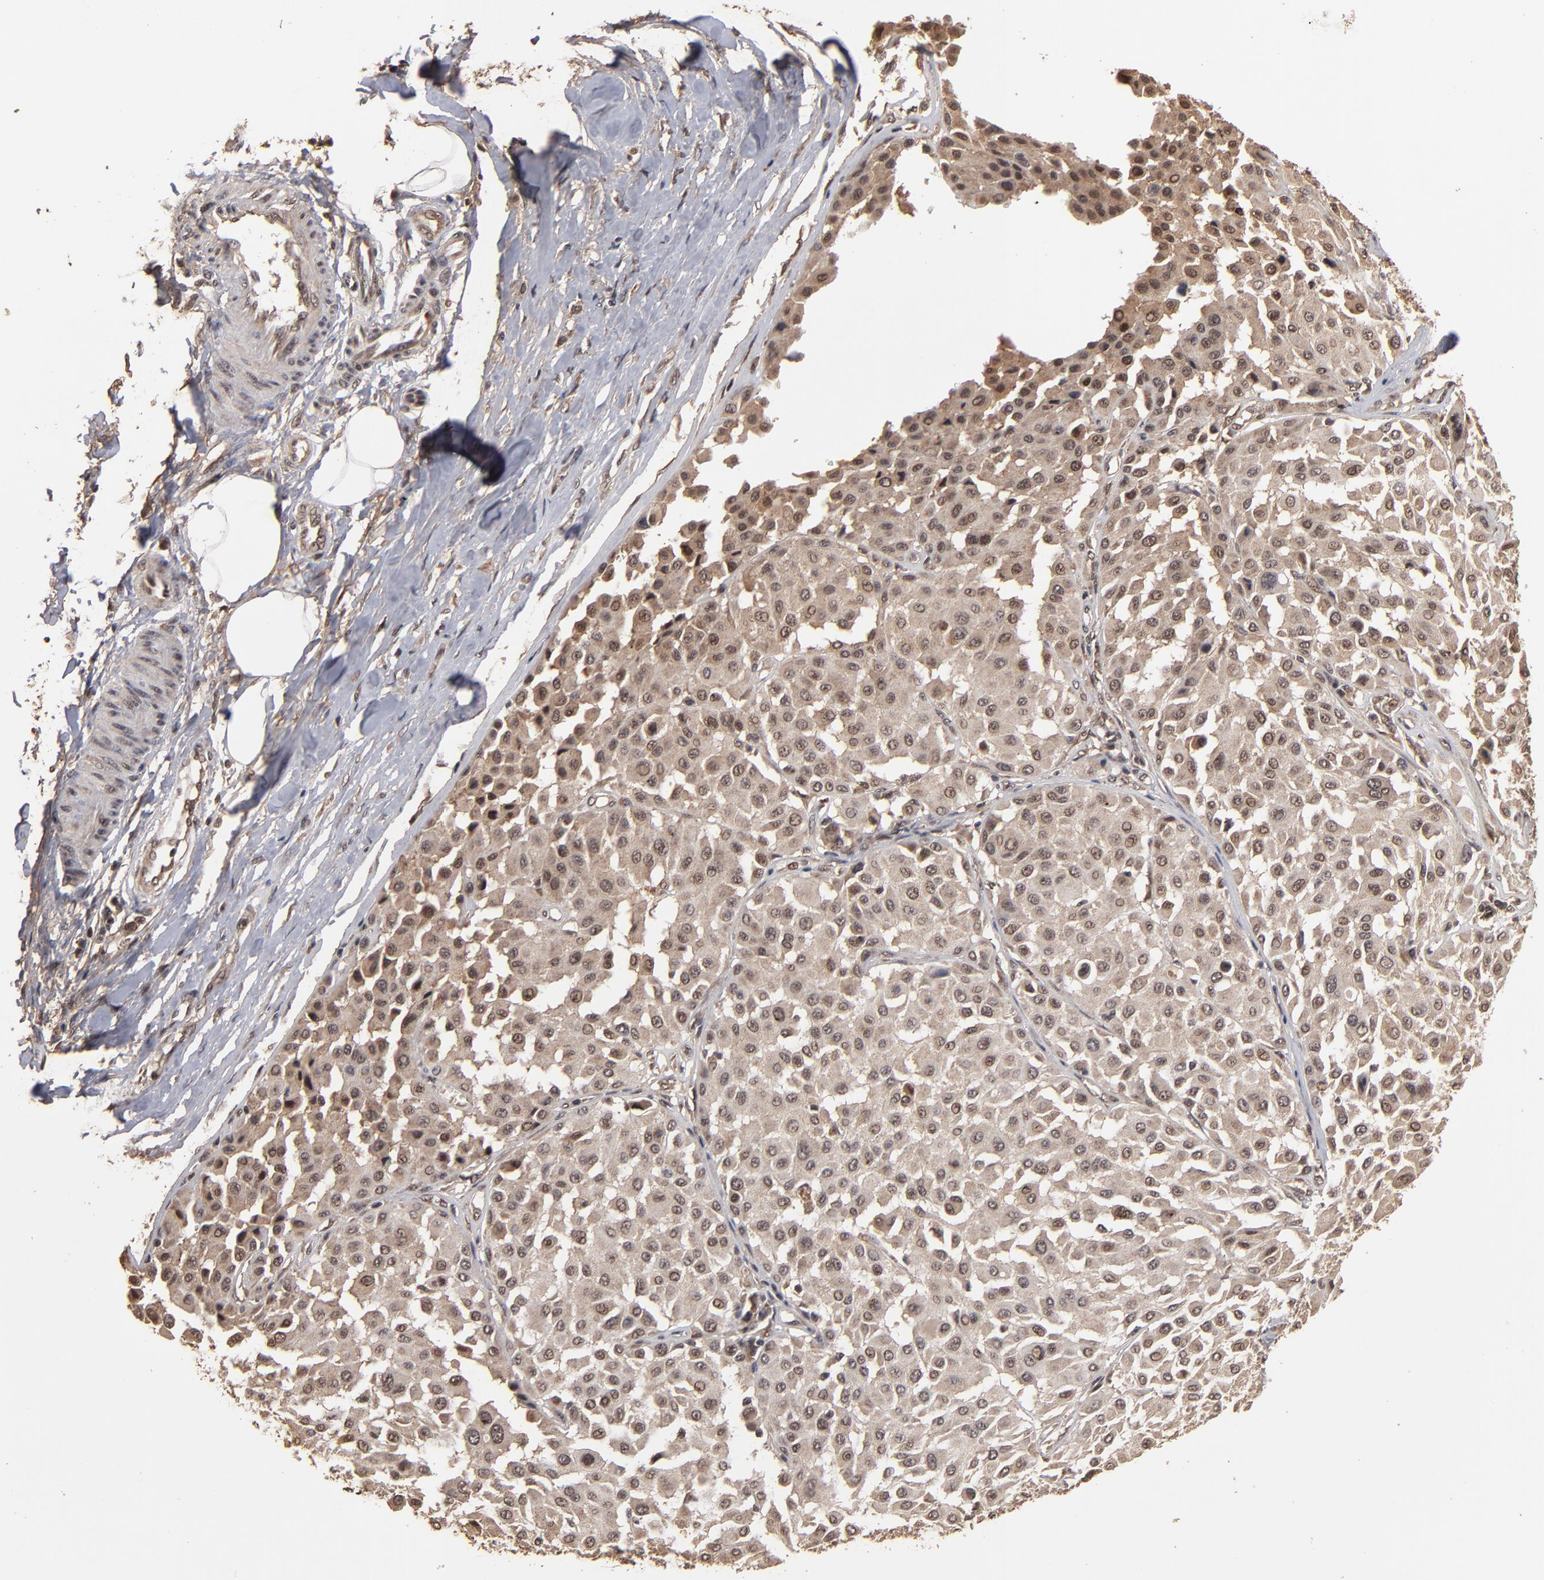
{"staining": {"intensity": "weak", "quantity": "25%-75%", "location": "cytoplasmic/membranous,nuclear"}, "tissue": "melanoma", "cell_type": "Tumor cells", "image_type": "cancer", "snomed": [{"axis": "morphology", "description": "Malignant melanoma, Metastatic site"}, {"axis": "topography", "description": "Soft tissue"}], "caption": "There is low levels of weak cytoplasmic/membranous and nuclear positivity in tumor cells of malignant melanoma (metastatic site), as demonstrated by immunohistochemical staining (brown color).", "gene": "NXF2B", "patient": {"sex": "male", "age": 41}}